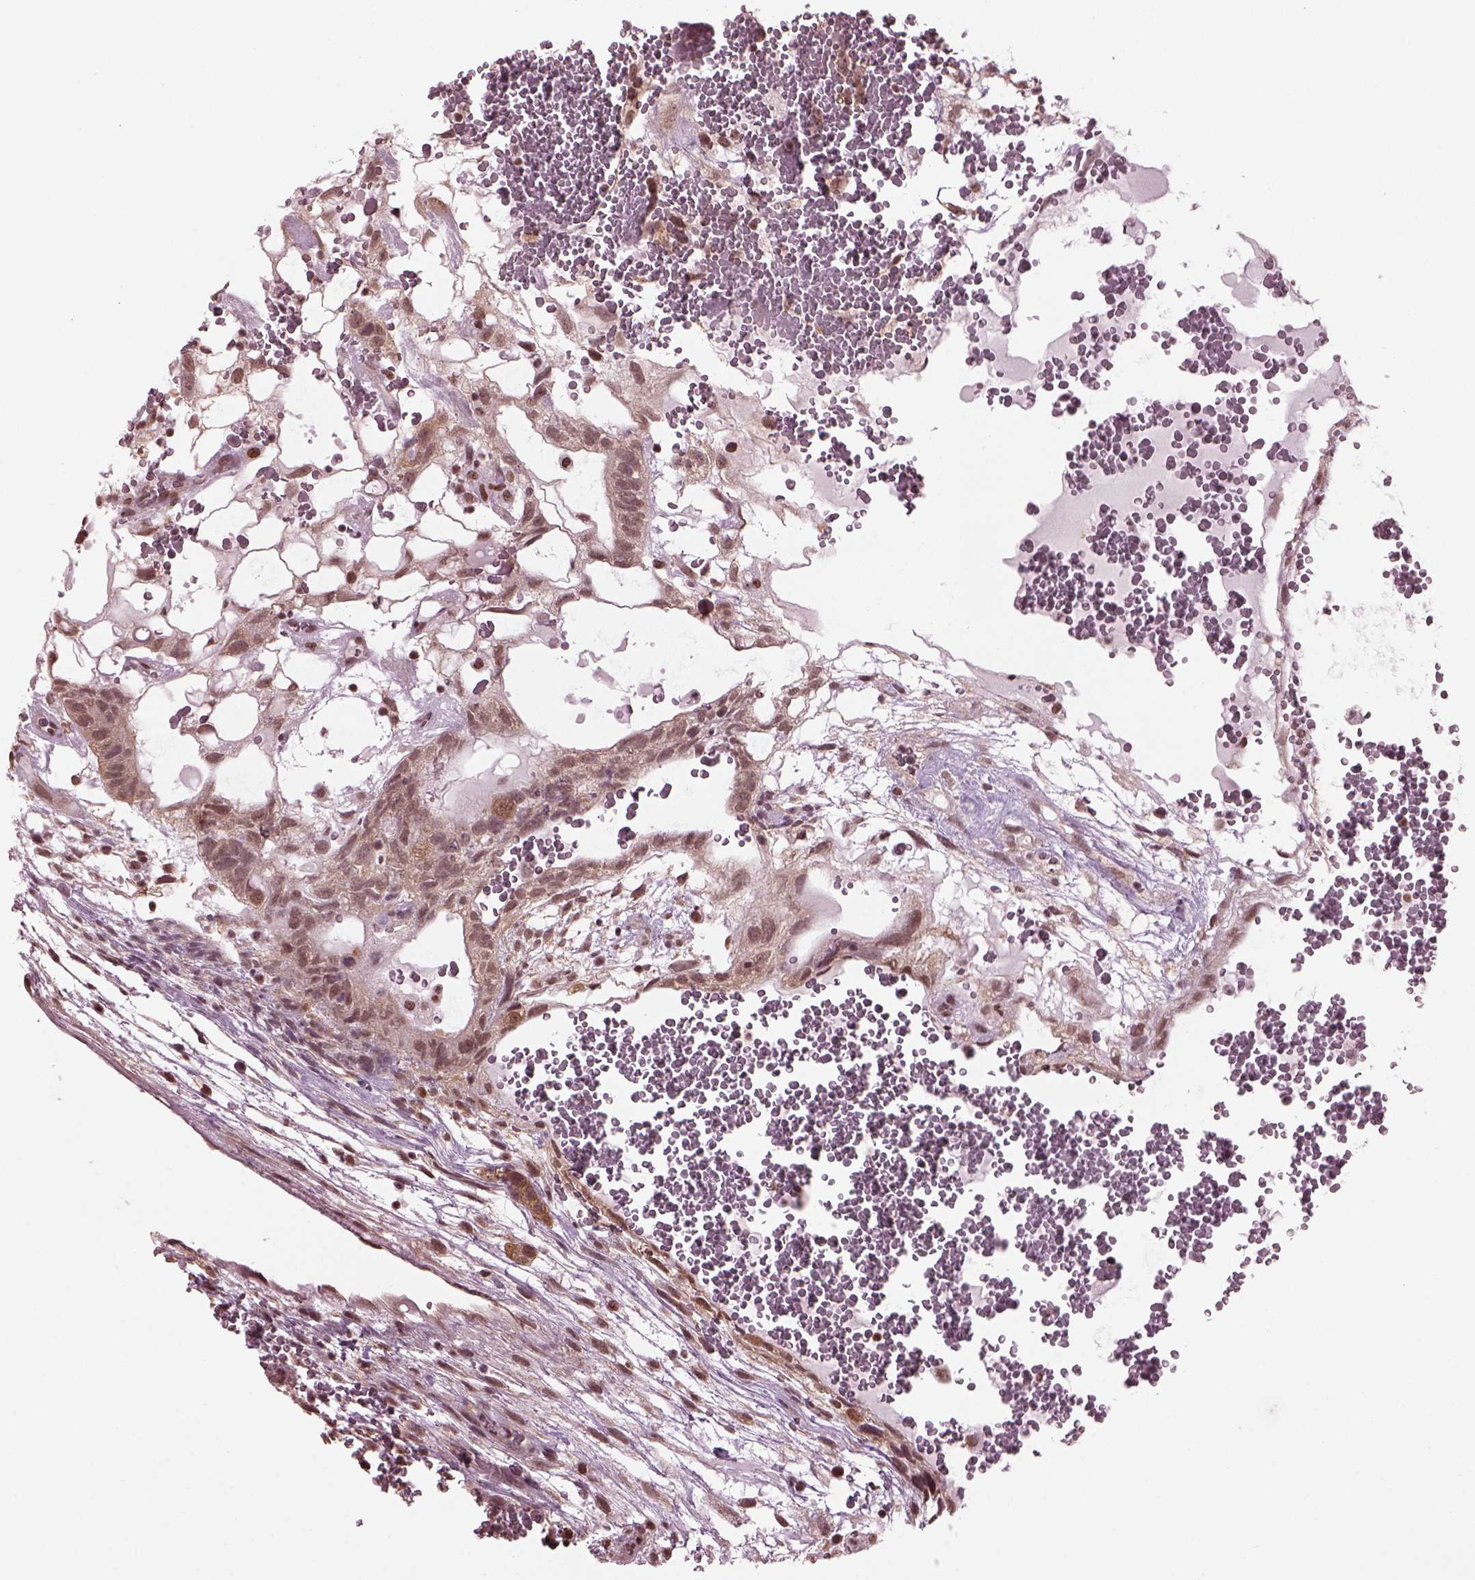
{"staining": {"intensity": "weak", "quantity": ">75%", "location": "cytoplasmic/membranous,nuclear"}, "tissue": "testis cancer", "cell_type": "Tumor cells", "image_type": "cancer", "snomed": [{"axis": "morphology", "description": "Normal tissue, NOS"}, {"axis": "morphology", "description": "Carcinoma, Embryonal, NOS"}, {"axis": "topography", "description": "Testis"}], "caption": "Weak cytoplasmic/membranous and nuclear protein staining is seen in approximately >75% of tumor cells in testis embryonal carcinoma.", "gene": "RUVBL2", "patient": {"sex": "male", "age": 32}}